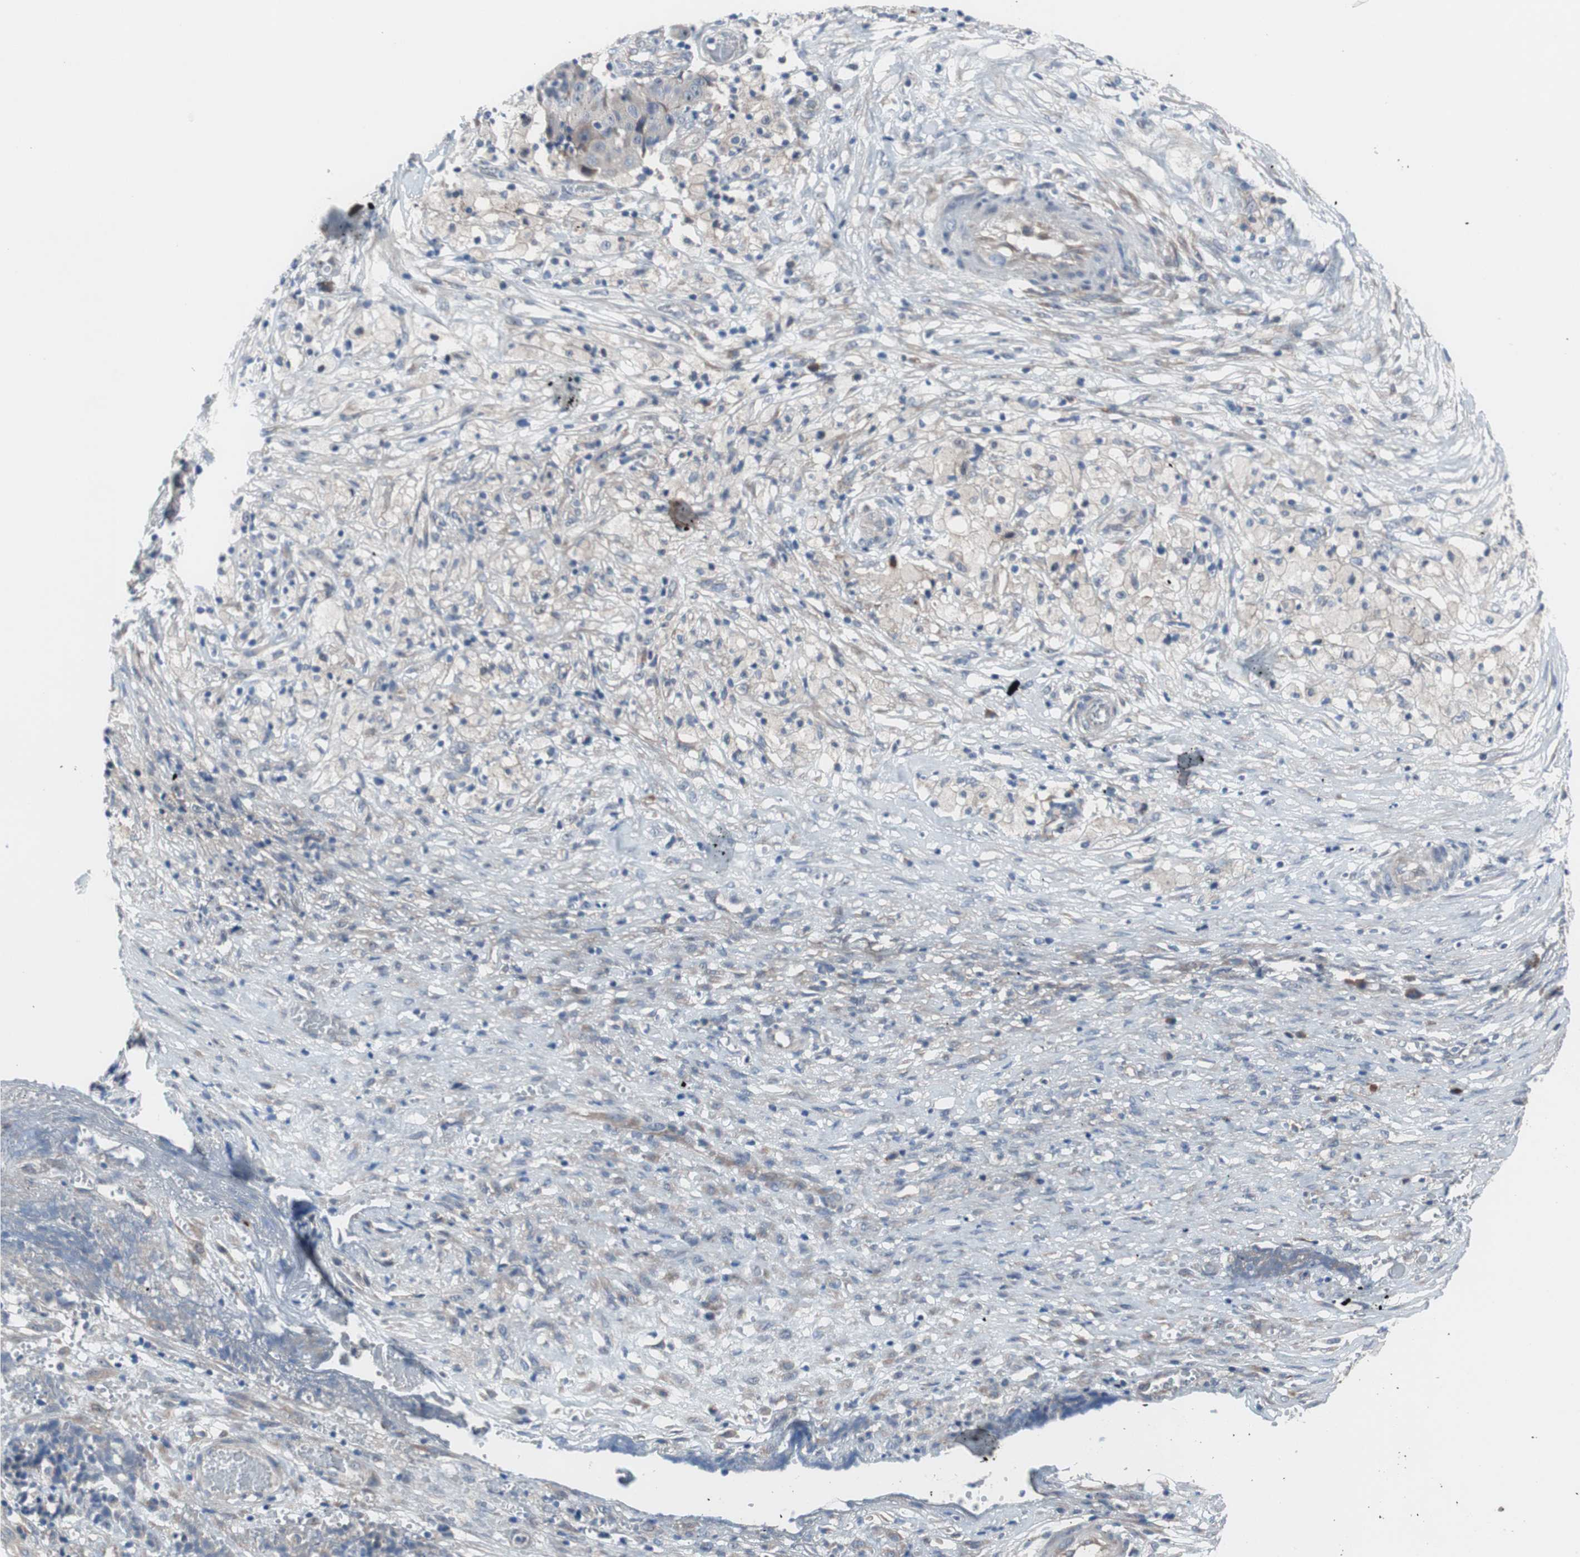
{"staining": {"intensity": "negative", "quantity": "none", "location": "none"}, "tissue": "ovarian cancer", "cell_type": "Tumor cells", "image_type": "cancer", "snomed": [{"axis": "morphology", "description": "Carcinoma, endometroid"}, {"axis": "topography", "description": "Ovary"}], "caption": "This is an immunohistochemistry (IHC) histopathology image of human ovarian endometroid carcinoma. There is no expression in tumor cells.", "gene": "KANSL1", "patient": {"sex": "female", "age": 42}}